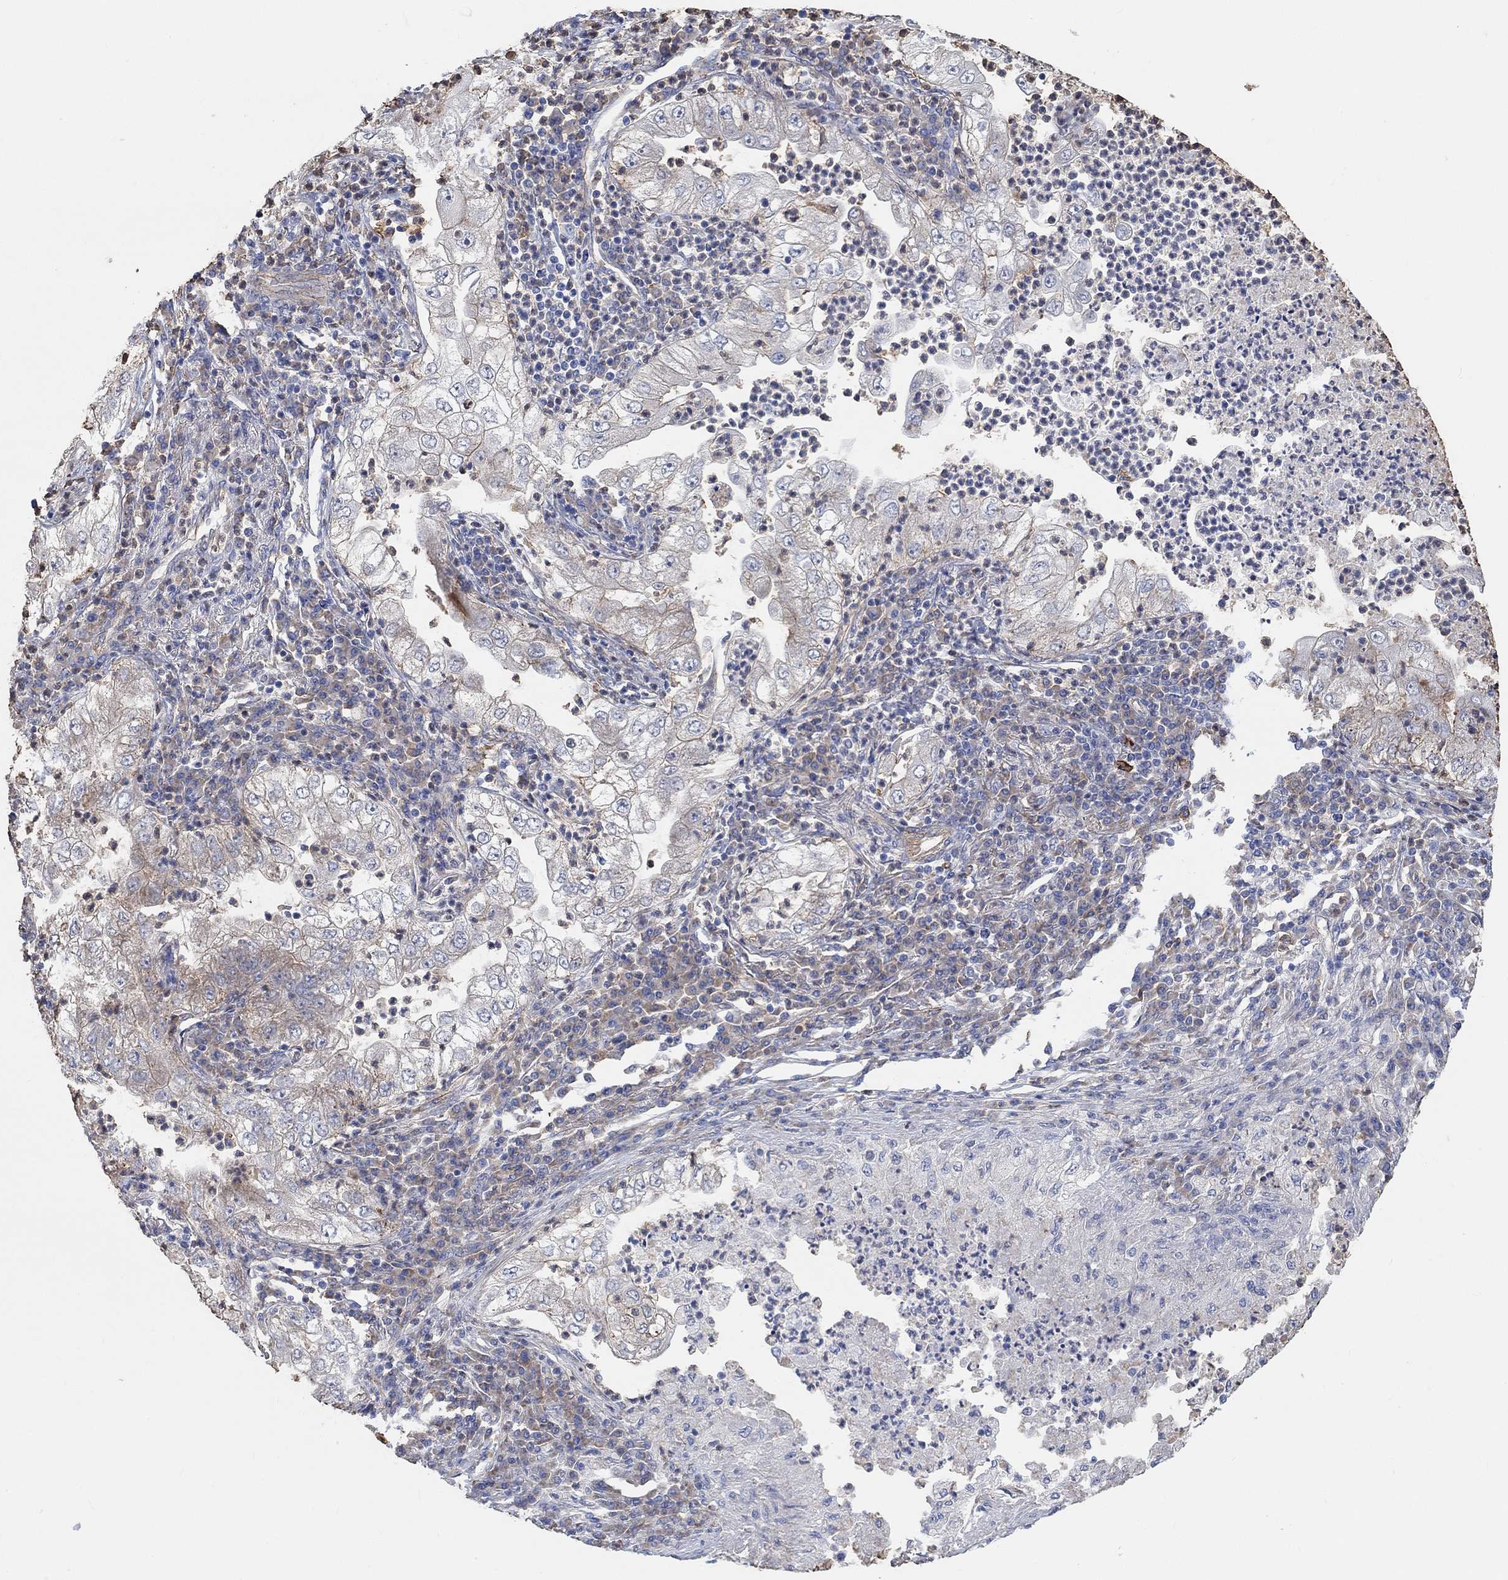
{"staining": {"intensity": "weak", "quantity": "<25%", "location": "cytoplasmic/membranous"}, "tissue": "lung cancer", "cell_type": "Tumor cells", "image_type": "cancer", "snomed": [{"axis": "morphology", "description": "Adenocarcinoma, NOS"}, {"axis": "topography", "description": "Lung"}], "caption": "Immunohistochemistry (IHC) histopathology image of neoplastic tissue: human lung cancer (adenocarcinoma) stained with DAB (3,3'-diaminobenzidine) demonstrates no significant protein positivity in tumor cells. (Immunohistochemistry, brightfield microscopy, high magnification).", "gene": "SYT16", "patient": {"sex": "female", "age": 73}}